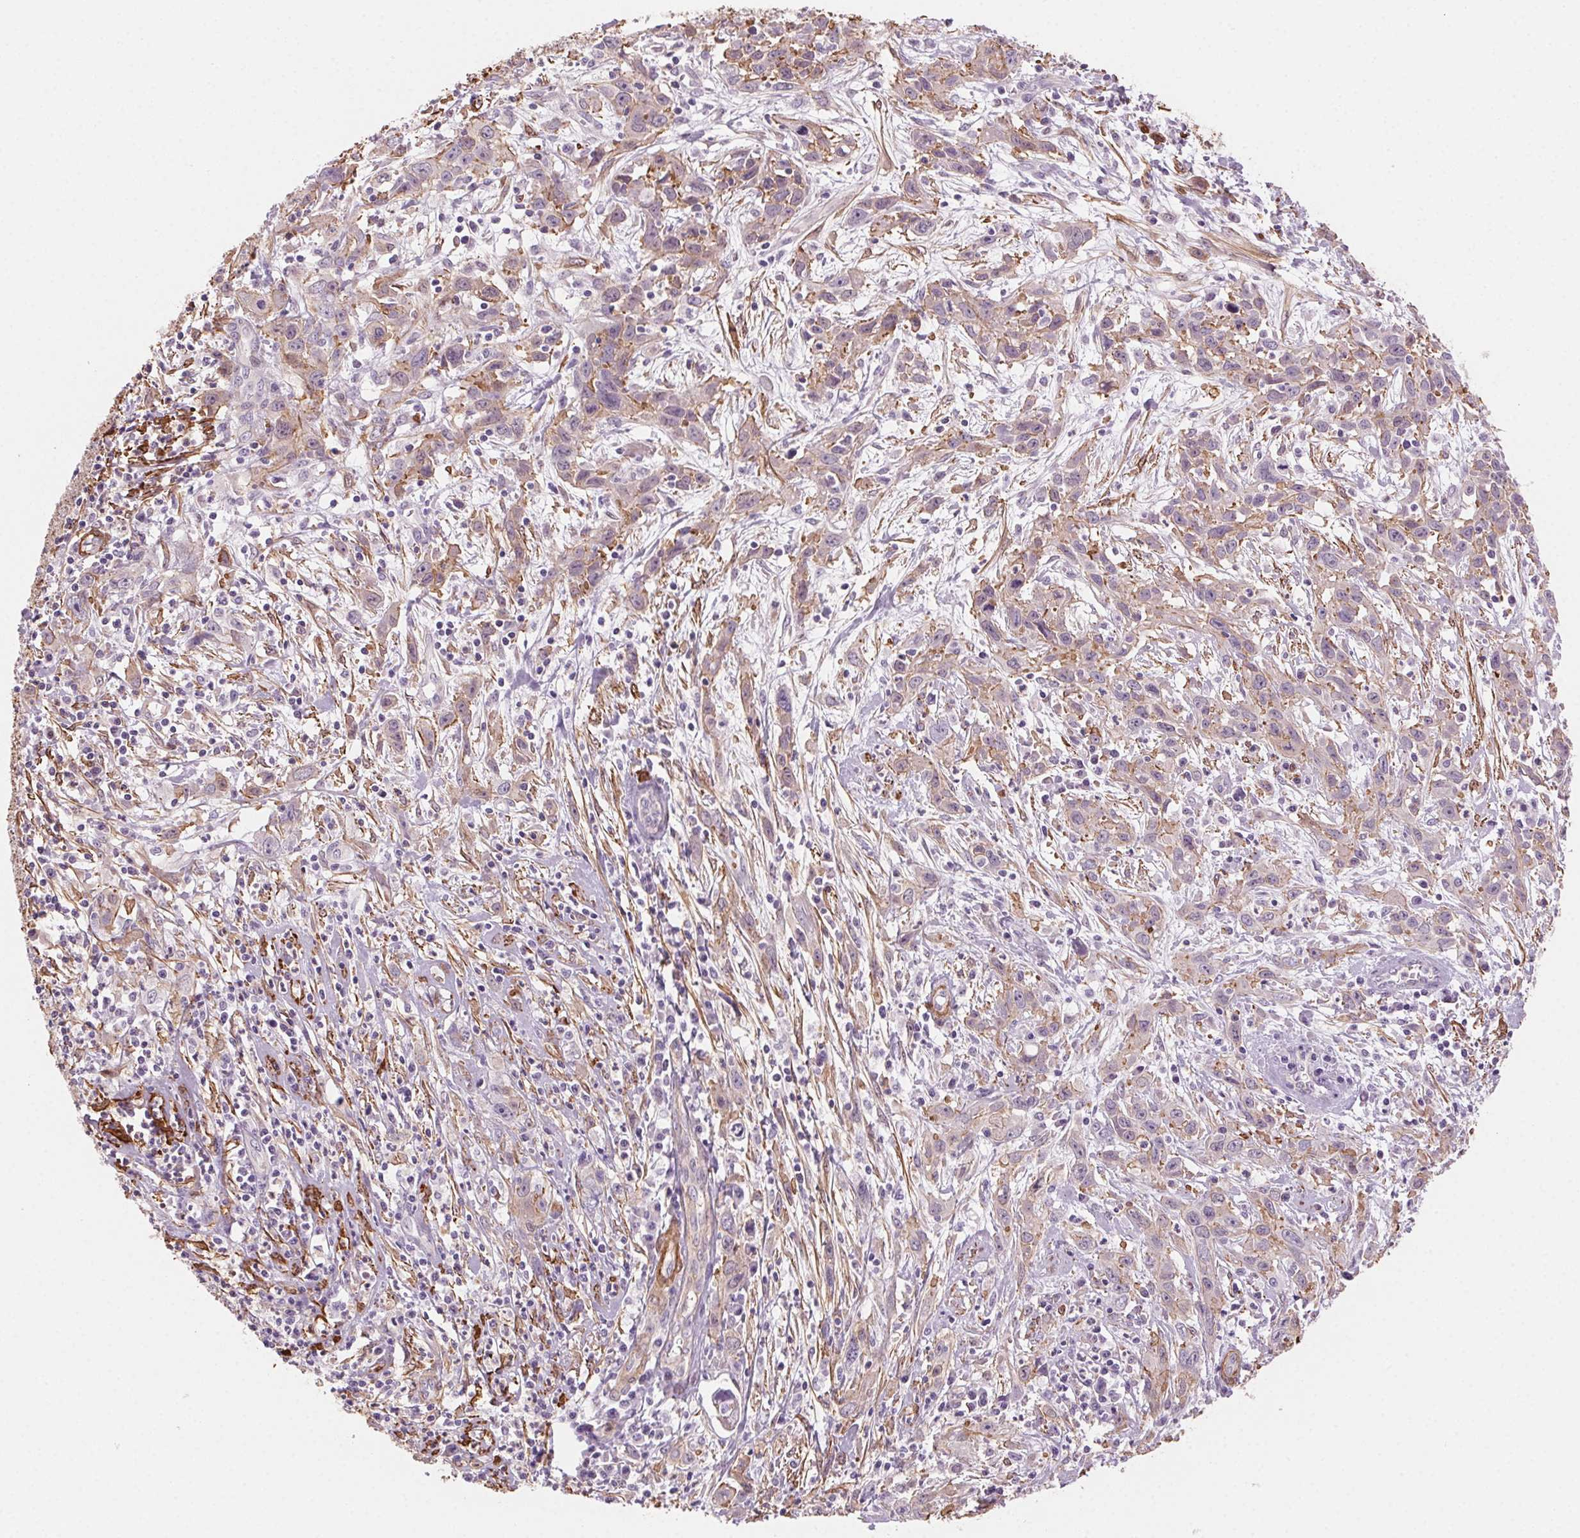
{"staining": {"intensity": "weak", "quantity": "<25%", "location": "cytoplasmic/membranous"}, "tissue": "cervical cancer", "cell_type": "Tumor cells", "image_type": "cancer", "snomed": [{"axis": "morphology", "description": "Squamous cell carcinoma, NOS"}, {"axis": "topography", "description": "Cervix"}], "caption": "Tumor cells show no significant expression in cervical cancer. Brightfield microscopy of IHC stained with DAB (3,3'-diaminobenzidine) (brown) and hematoxylin (blue), captured at high magnification.", "gene": "GPX8", "patient": {"sex": "female", "age": 38}}